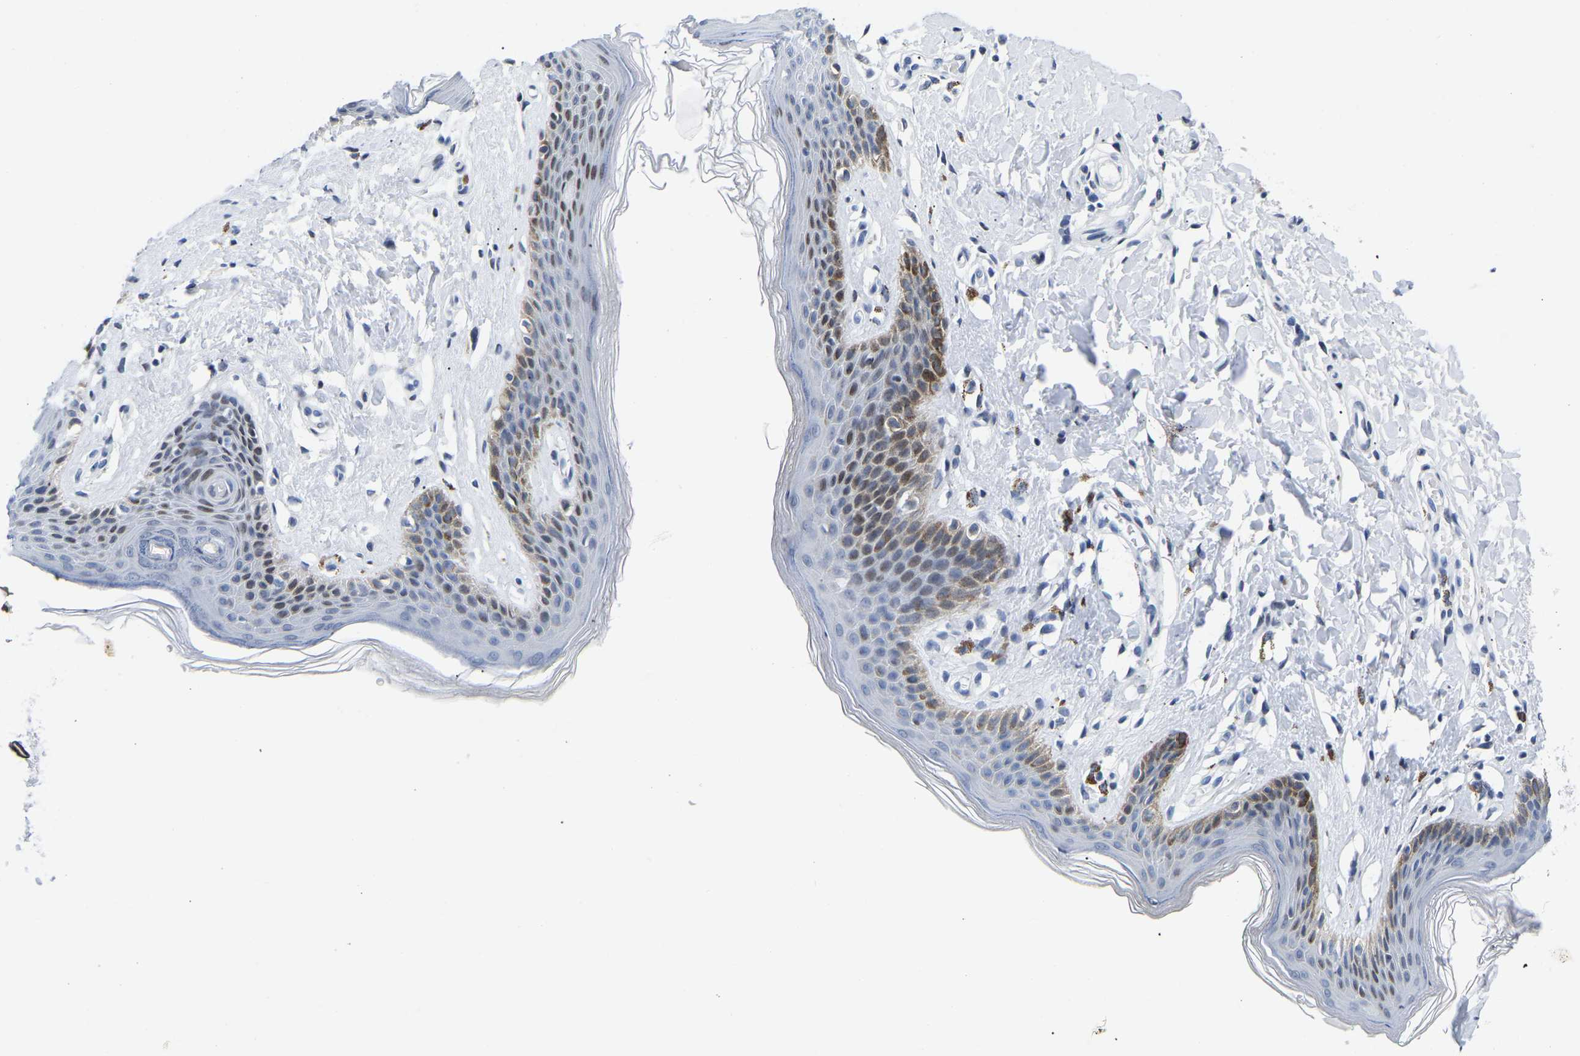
{"staining": {"intensity": "moderate", "quantity": "<25%", "location": "cytoplasmic/membranous"}, "tissue": "skin", "cell_type": "Epidermal cells", "image_type": "normal", "snomed": [{"axis": "morphology", "description": "Normal tissue, NOS"}, {"axis": "topography", "description": "Vulva"}], "caption": "IHC micrograph of unremarkable skin: human skin stained using IHC reveals low levels of moderate protein expression localized specifically in the cytoplasmic/membranous of epidermal cells, appearing as a cytoplasmic/membranous brown color.", "gene": "UPK3A", "patient": {"sex": "female", "age": 66}}